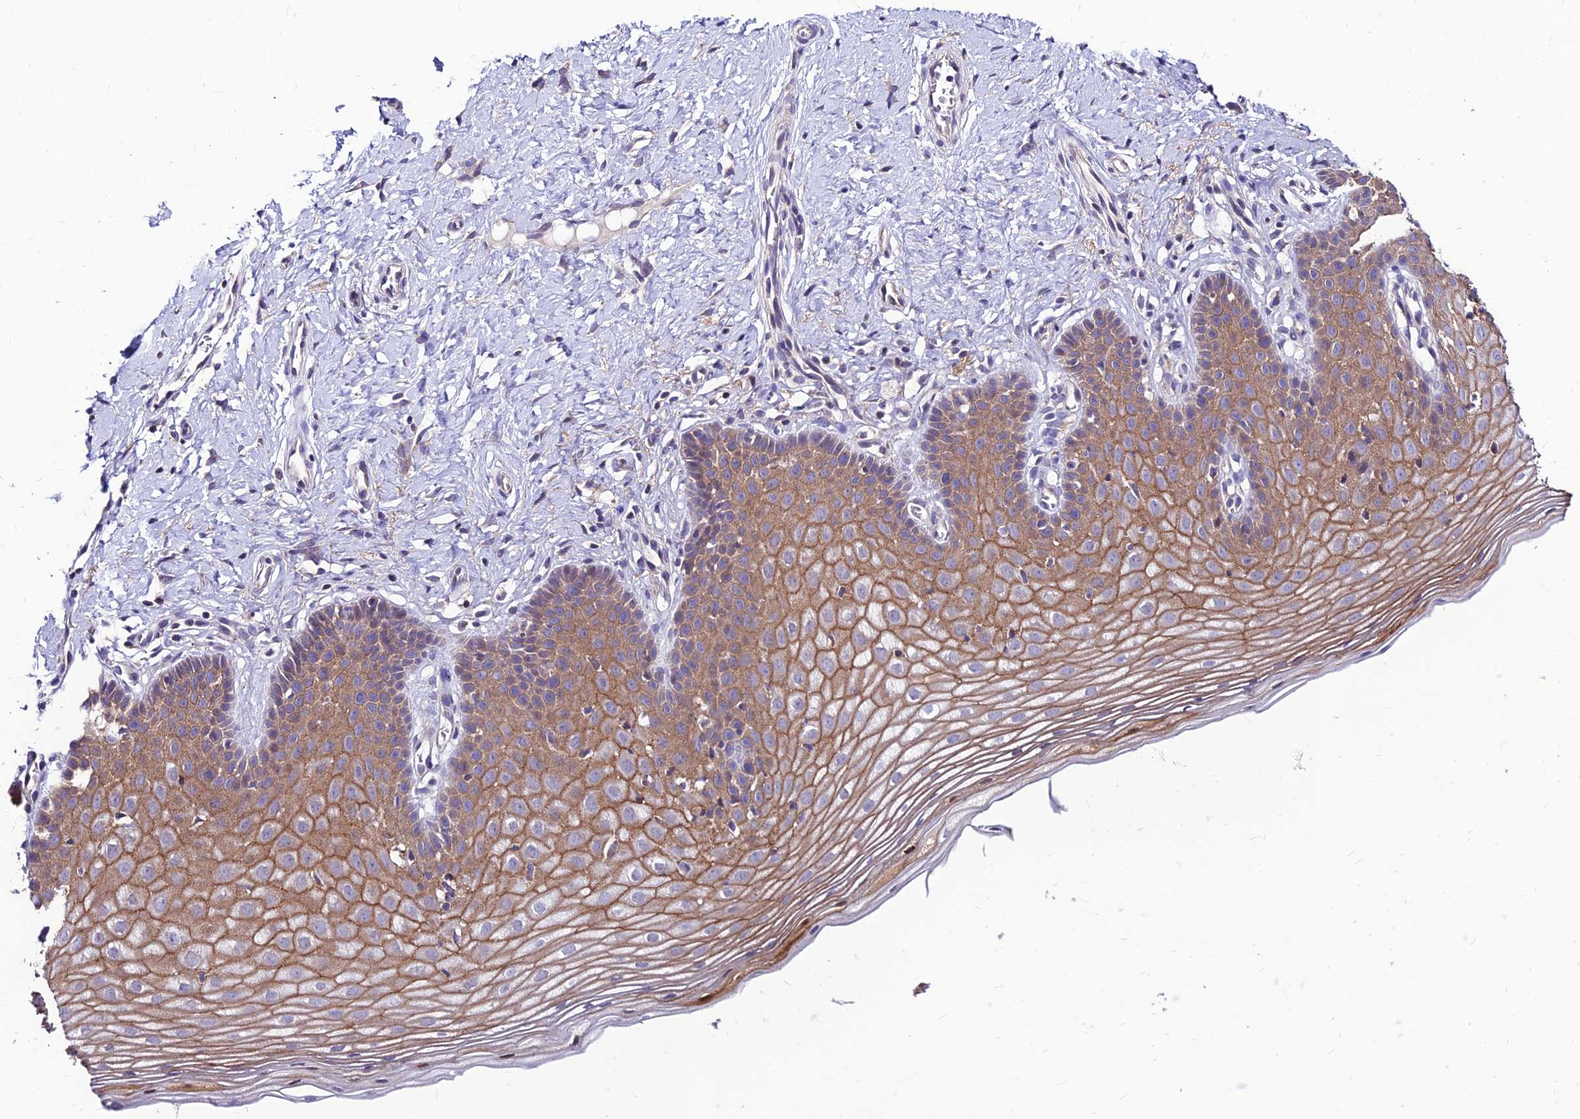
{"staining": {"intensity": "weak", "quantity": "25%-75%", "location": "cytoplasmic/membranous"}, "tissue": "cervix", "cell_type": "Glandular cells", "image_type": "normal", "snomed": [{"axis": "morphology", "description": "Normal tissue, NOS"}, {"axis": "topography", "description": "Cervix"}], "caption": "Approximately 25%-75% of glandular cells in unremarkable cervix reveal weak cytoplasmic/membranous protein positivity as visualized by brown immunohistochemical staining.", "gene": "C6orf132", "patient": {"sex": "female", "age": 36}}